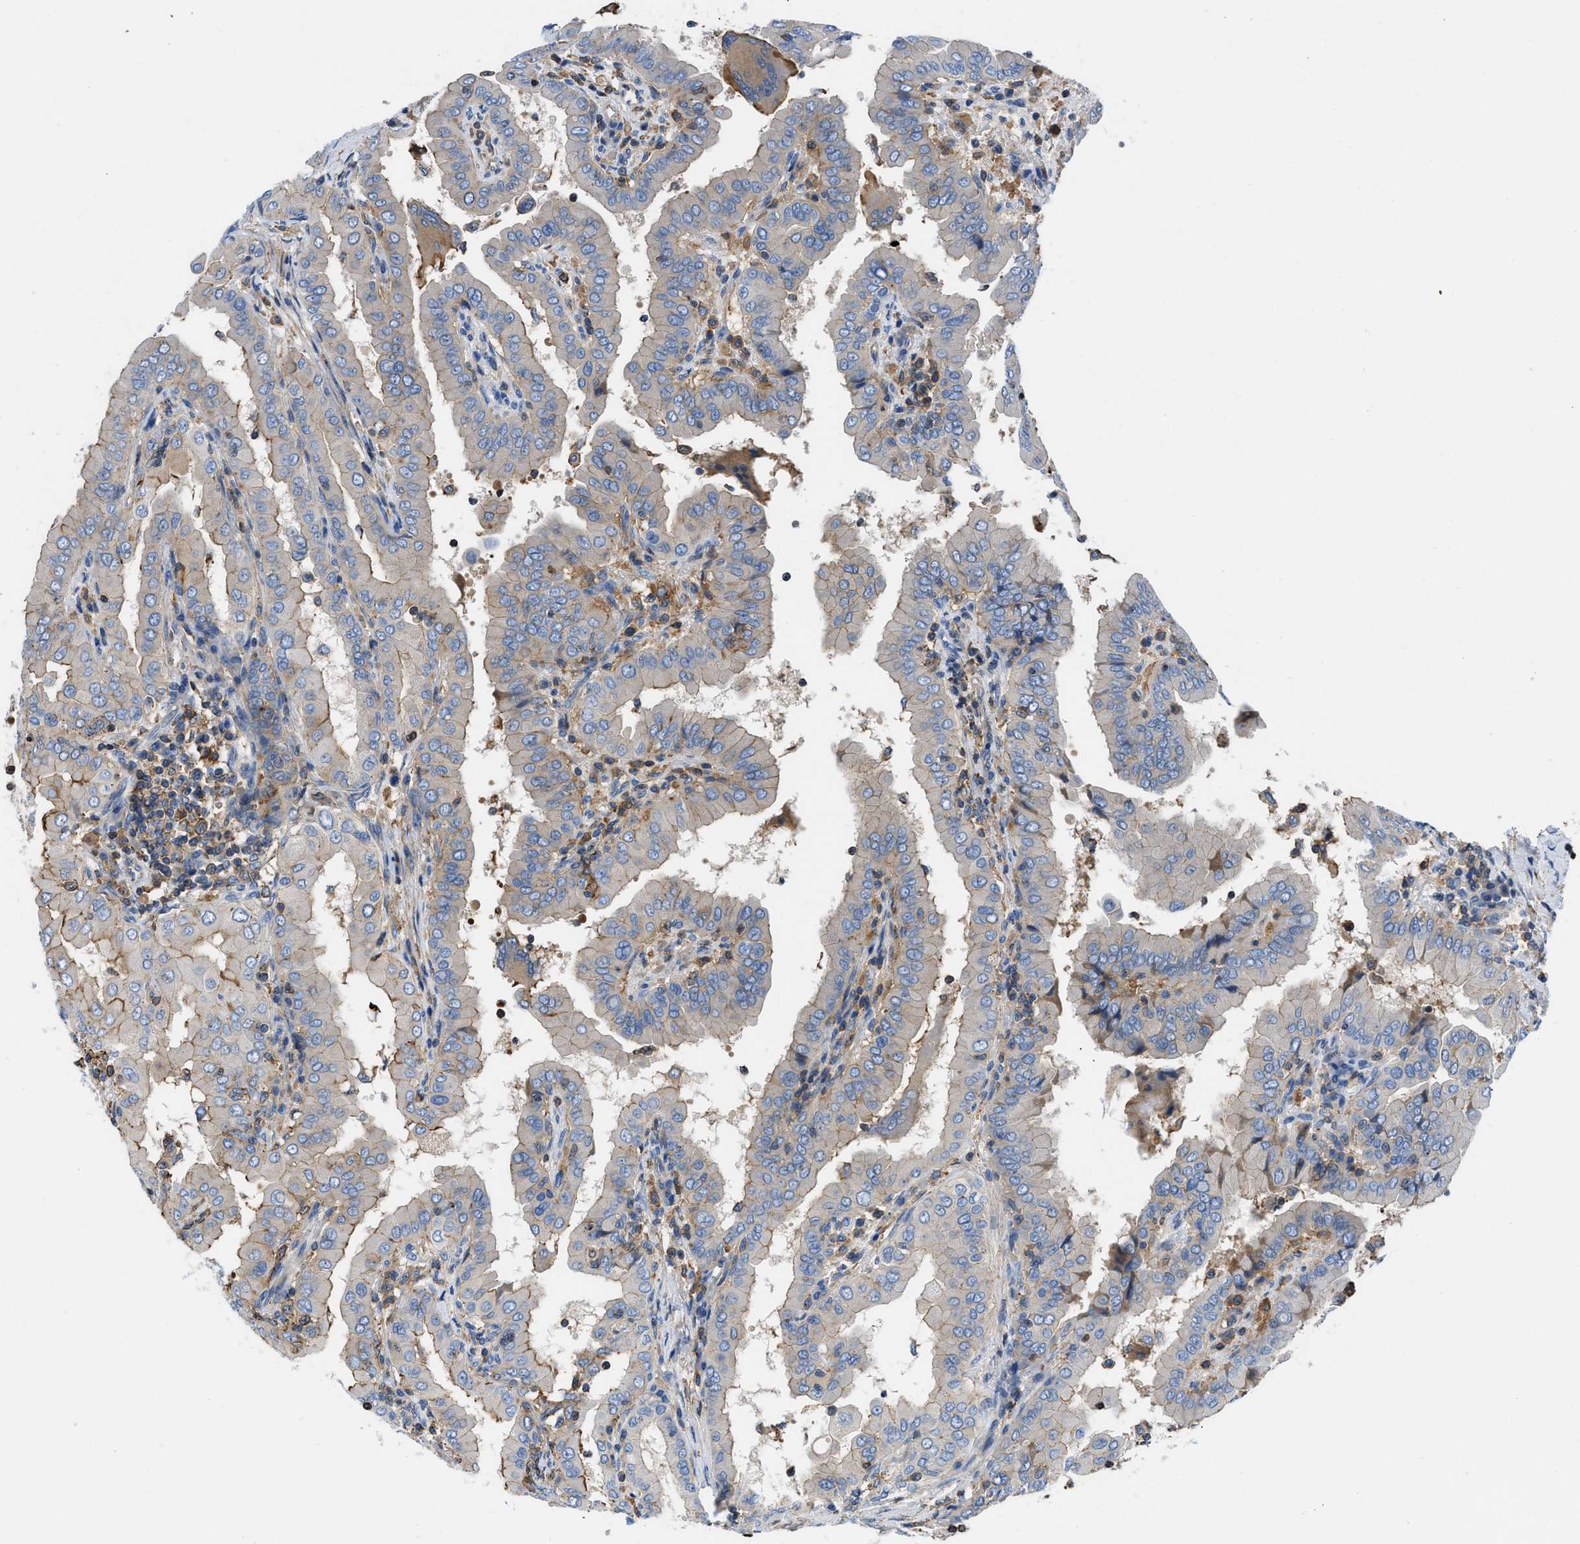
{"staining": {"intensity": "weak", "quantity": "<25%", "location": "cytoplasmic/membranous"}, "tissue": "thyroid cancer", "cell_type": "Tumor cells", "image_type": "cancer", "snomed": [{"axis": "morphology", "description": "Papillary adenocarcinoma, NOS"}, {"axis": "topography", "description": "Thyroid gland"}], "caption": "Immunohistochemistry (IHC) of human thyroid cancer shows no staining in tumor cells.", "gene": "ATP6V0D1", "patient": {"sex": "male", "age": 33}}